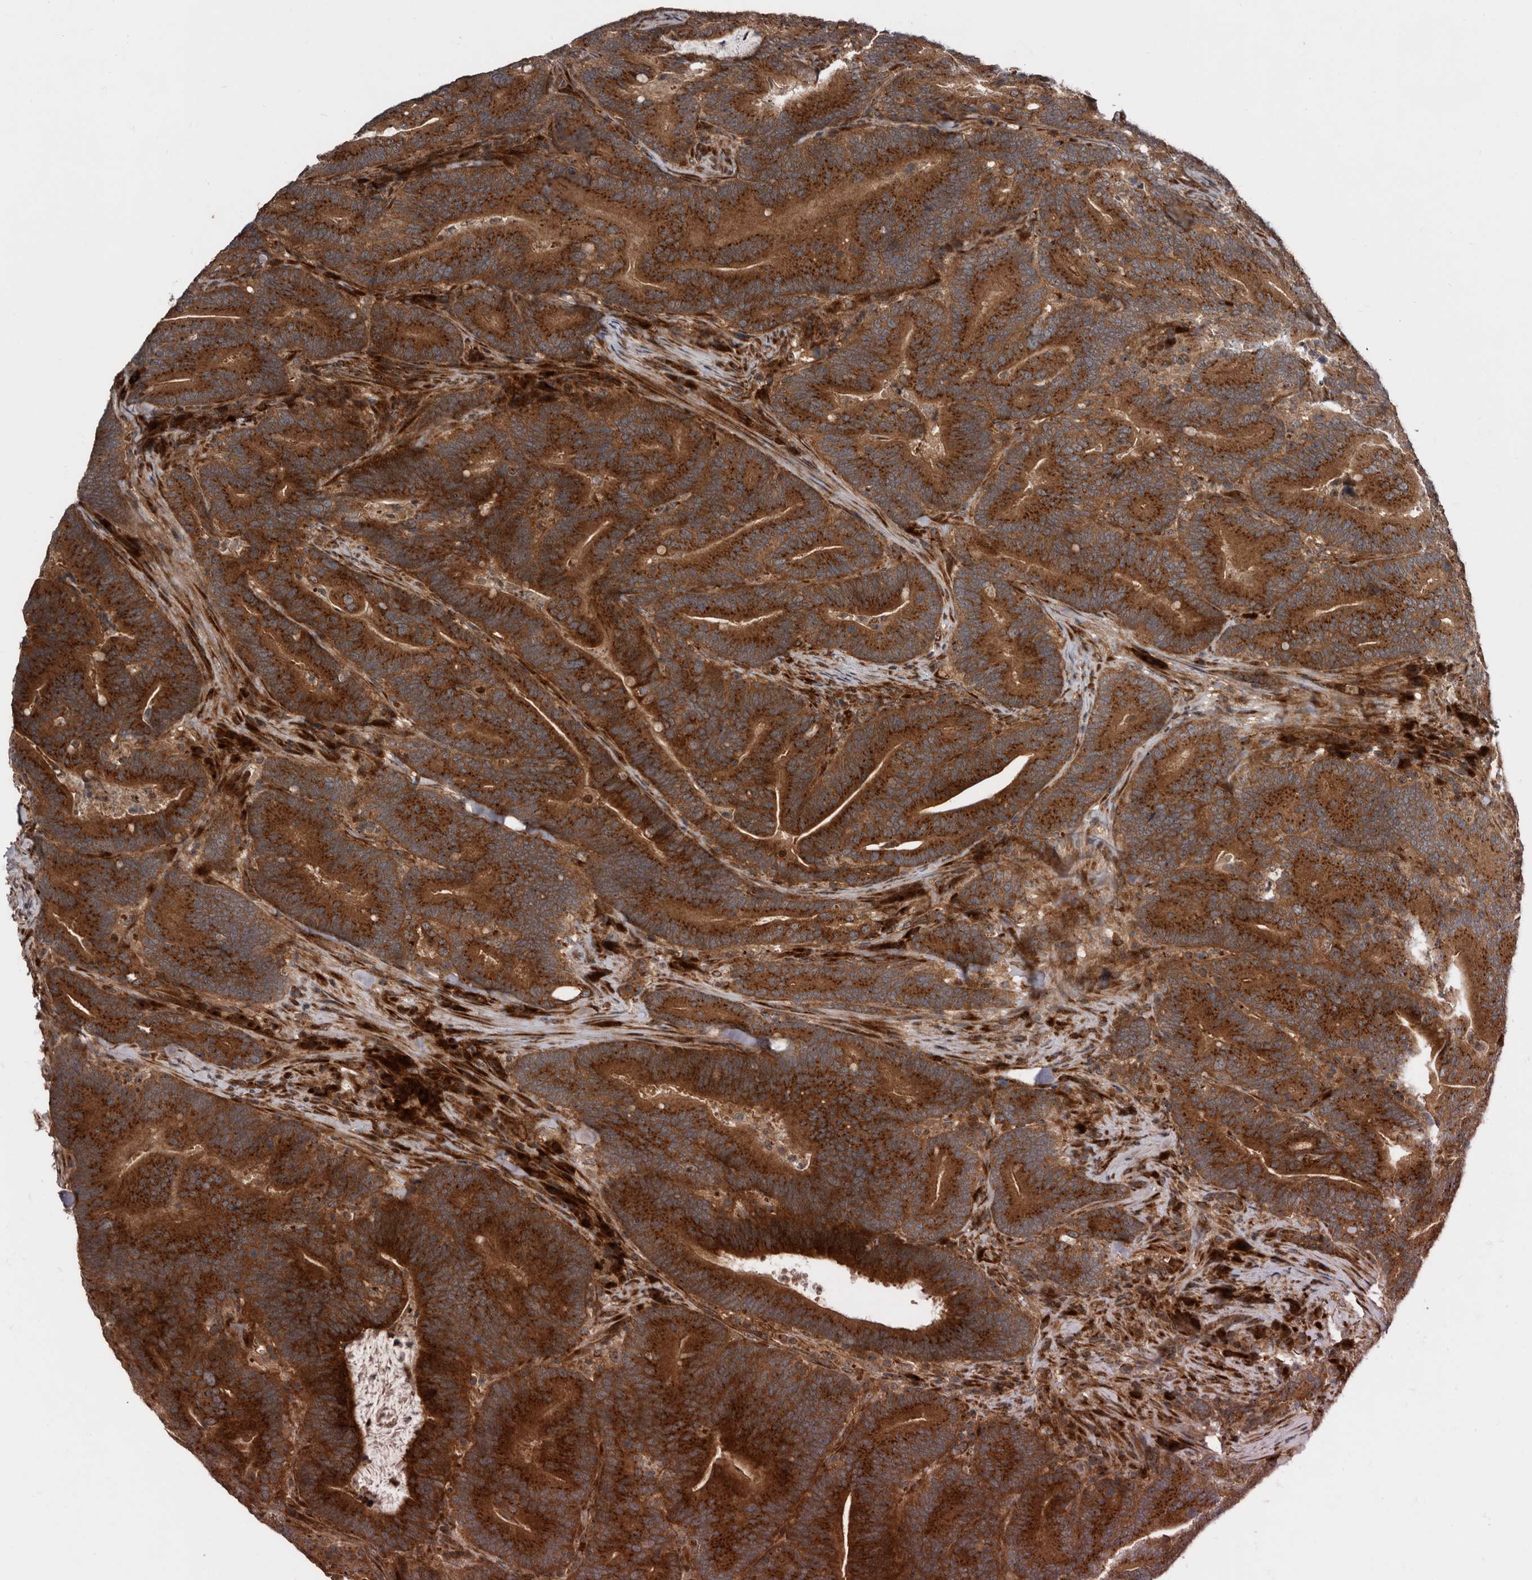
{"staining": {"intensity": "strong", "quantity": ">75%", "location": "cytoplasmic/membranous"}, "tissue": "colorectal cancer", "cell_type": "Tumor cells", "image_type": "cancer", "snomed": [{"axis": "morphology", "description": "Adenocarcinoma, NOS"}, {"axis": "topography", "description": "Colon"}], "caption": "Immunohistochemical staining of adenocarcinoma (colorectal) demonstrates high levels of strong cytoplasmic/membranous positivity in approximately >75% of tumor cells.", "gene": "CCDC190", "patient": {"sex": "female", "age": 66}}